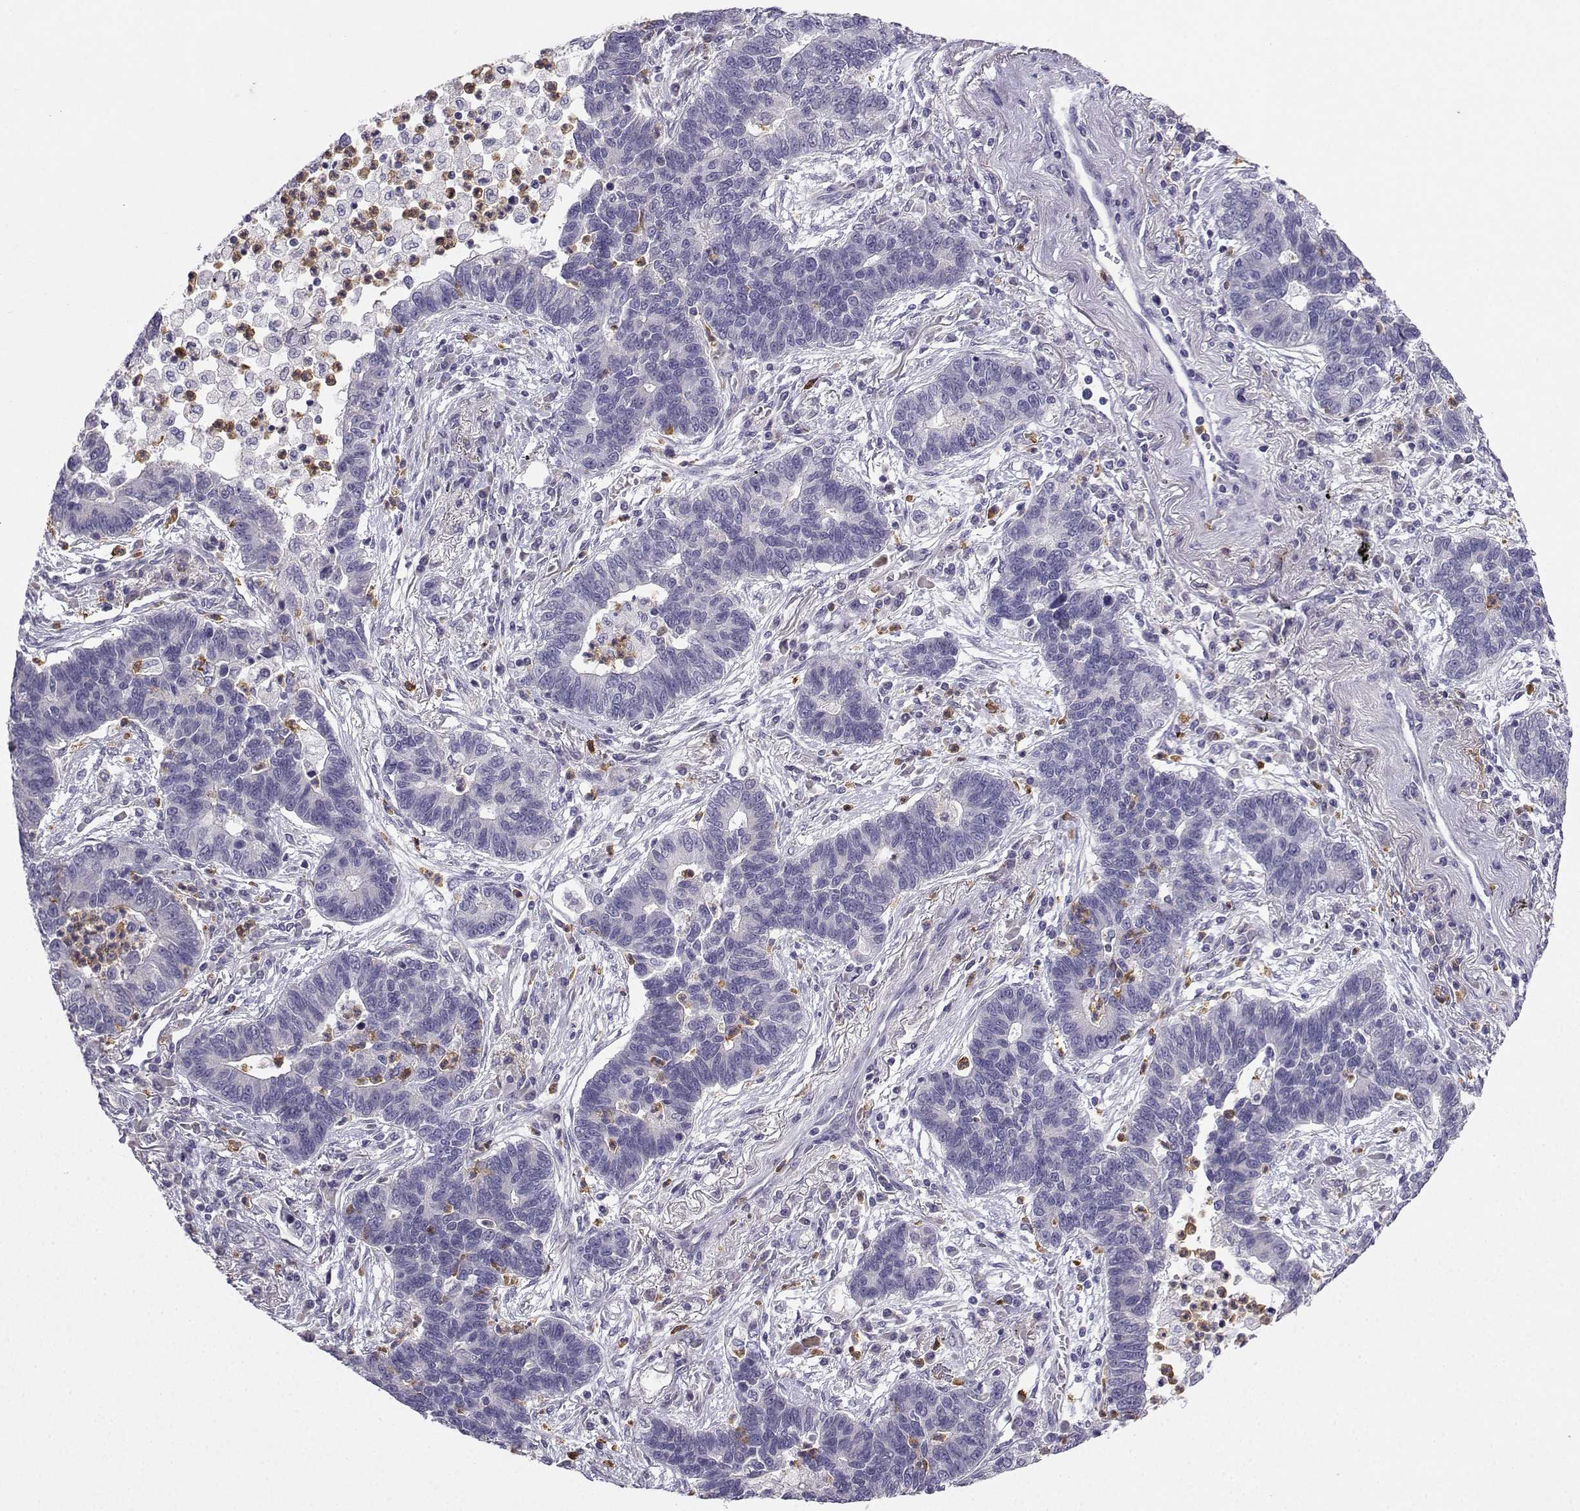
{"staining": {"intensity": "negative", "quantity": "none", "location": "none"}, "tissue": "lung cancer", "cell_type": "Tumor cells", "image_type": "cancer", "snomed": [{"axis": "morphology", "description": "Adenocarcinoma, NOS"}, {"axis": "topography", "description": "Lung"}], "caption": "Human lung cancer (adenocarcinoma) stained for a protein using immunohistochemistry (IHC) reveals no staining in tumor cells.", "gene": "CALY", "patient": {"sex": "female", "age": 57}}